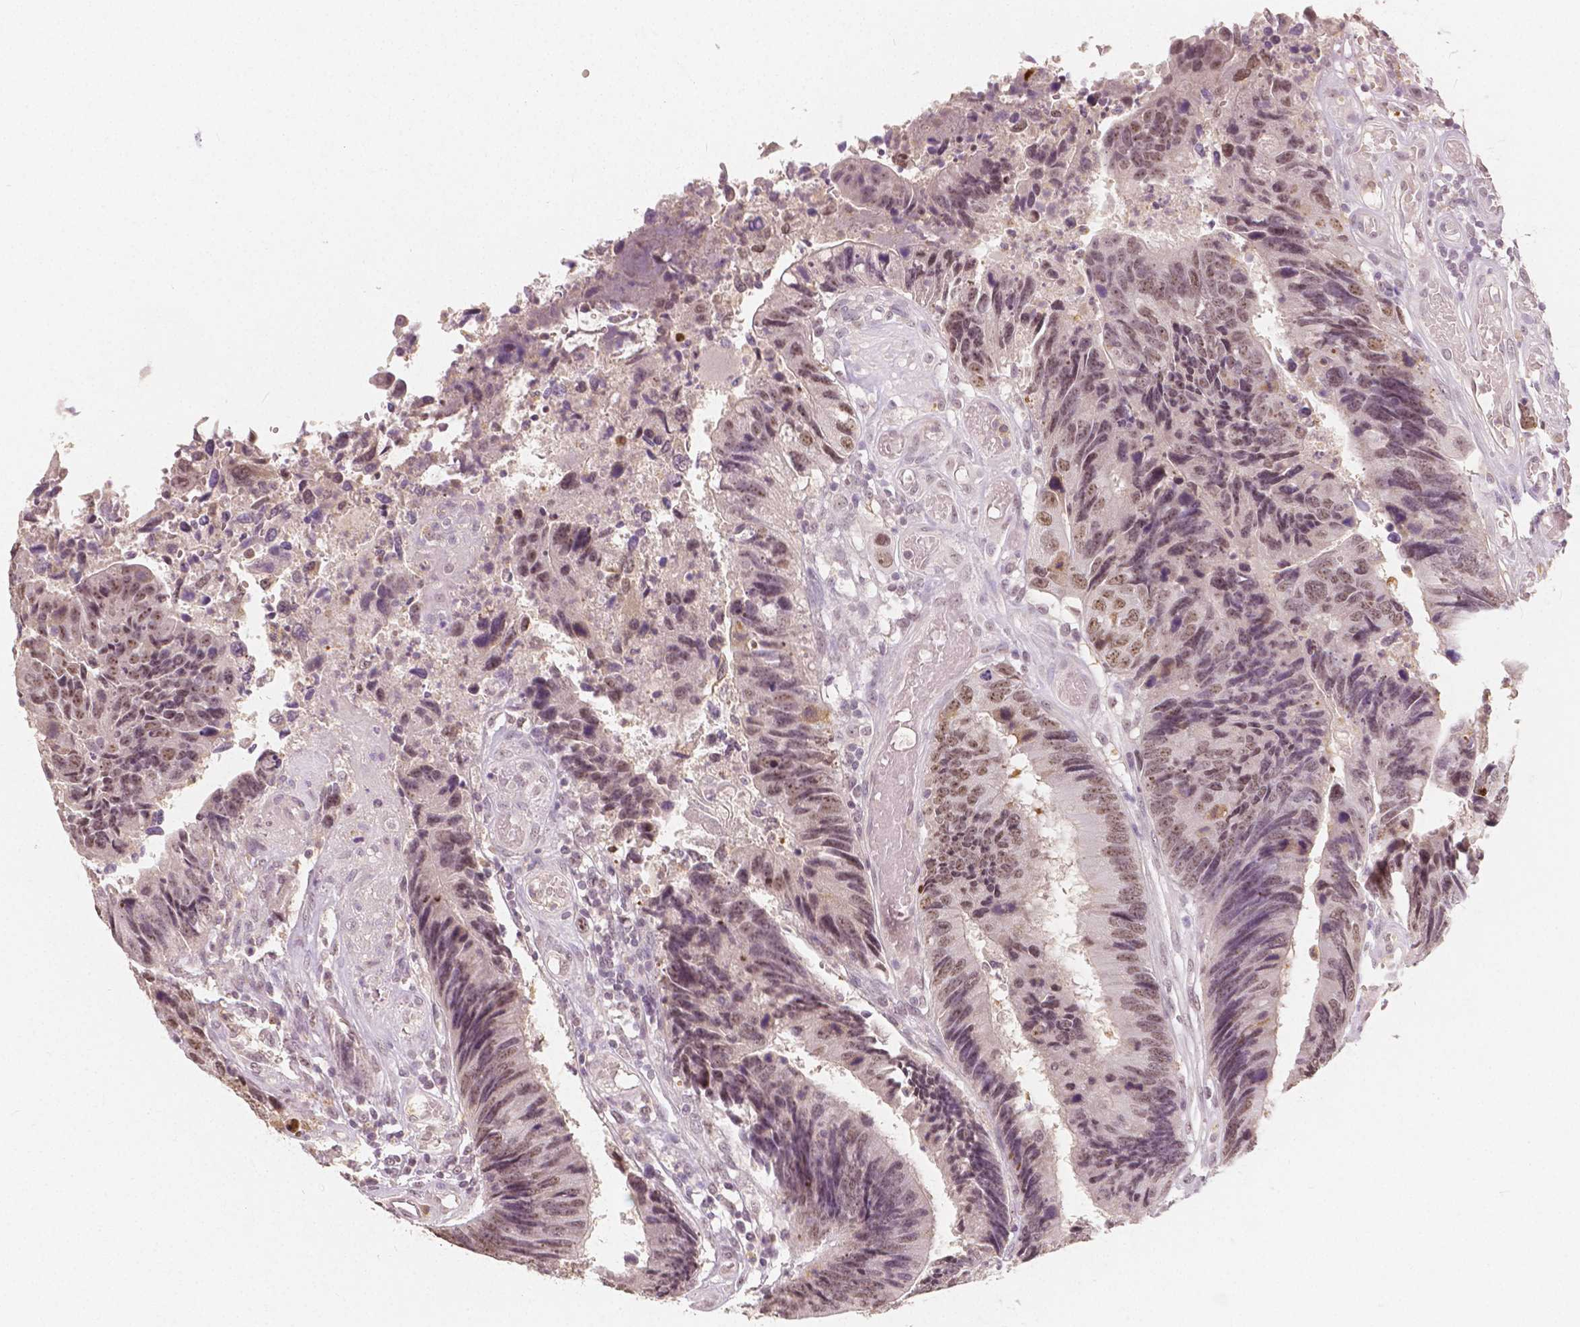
{"staining": {"intensity": "moderate", "quantity": "25%-75%", "location": "nuclear"}, "tissue": "colorectal cancer", "cell_type": "Tumor cells", "image_type": "cancer", "snomed": [{"axis": "morphology", "description": "Adenocarcinoma, NOS"}, {"axis": "topography", "description": "Colon"}], "caption": "A brown stain labels moderate nuclear expression of a protein in human colorectal cancer tumor cells. (DAB (3,3'-diaminobenzidine) = brown stain, brightfield microscopy at high magnification).", "gene": "NOLC1", "patient": {"sex": "female", "age": 67}}